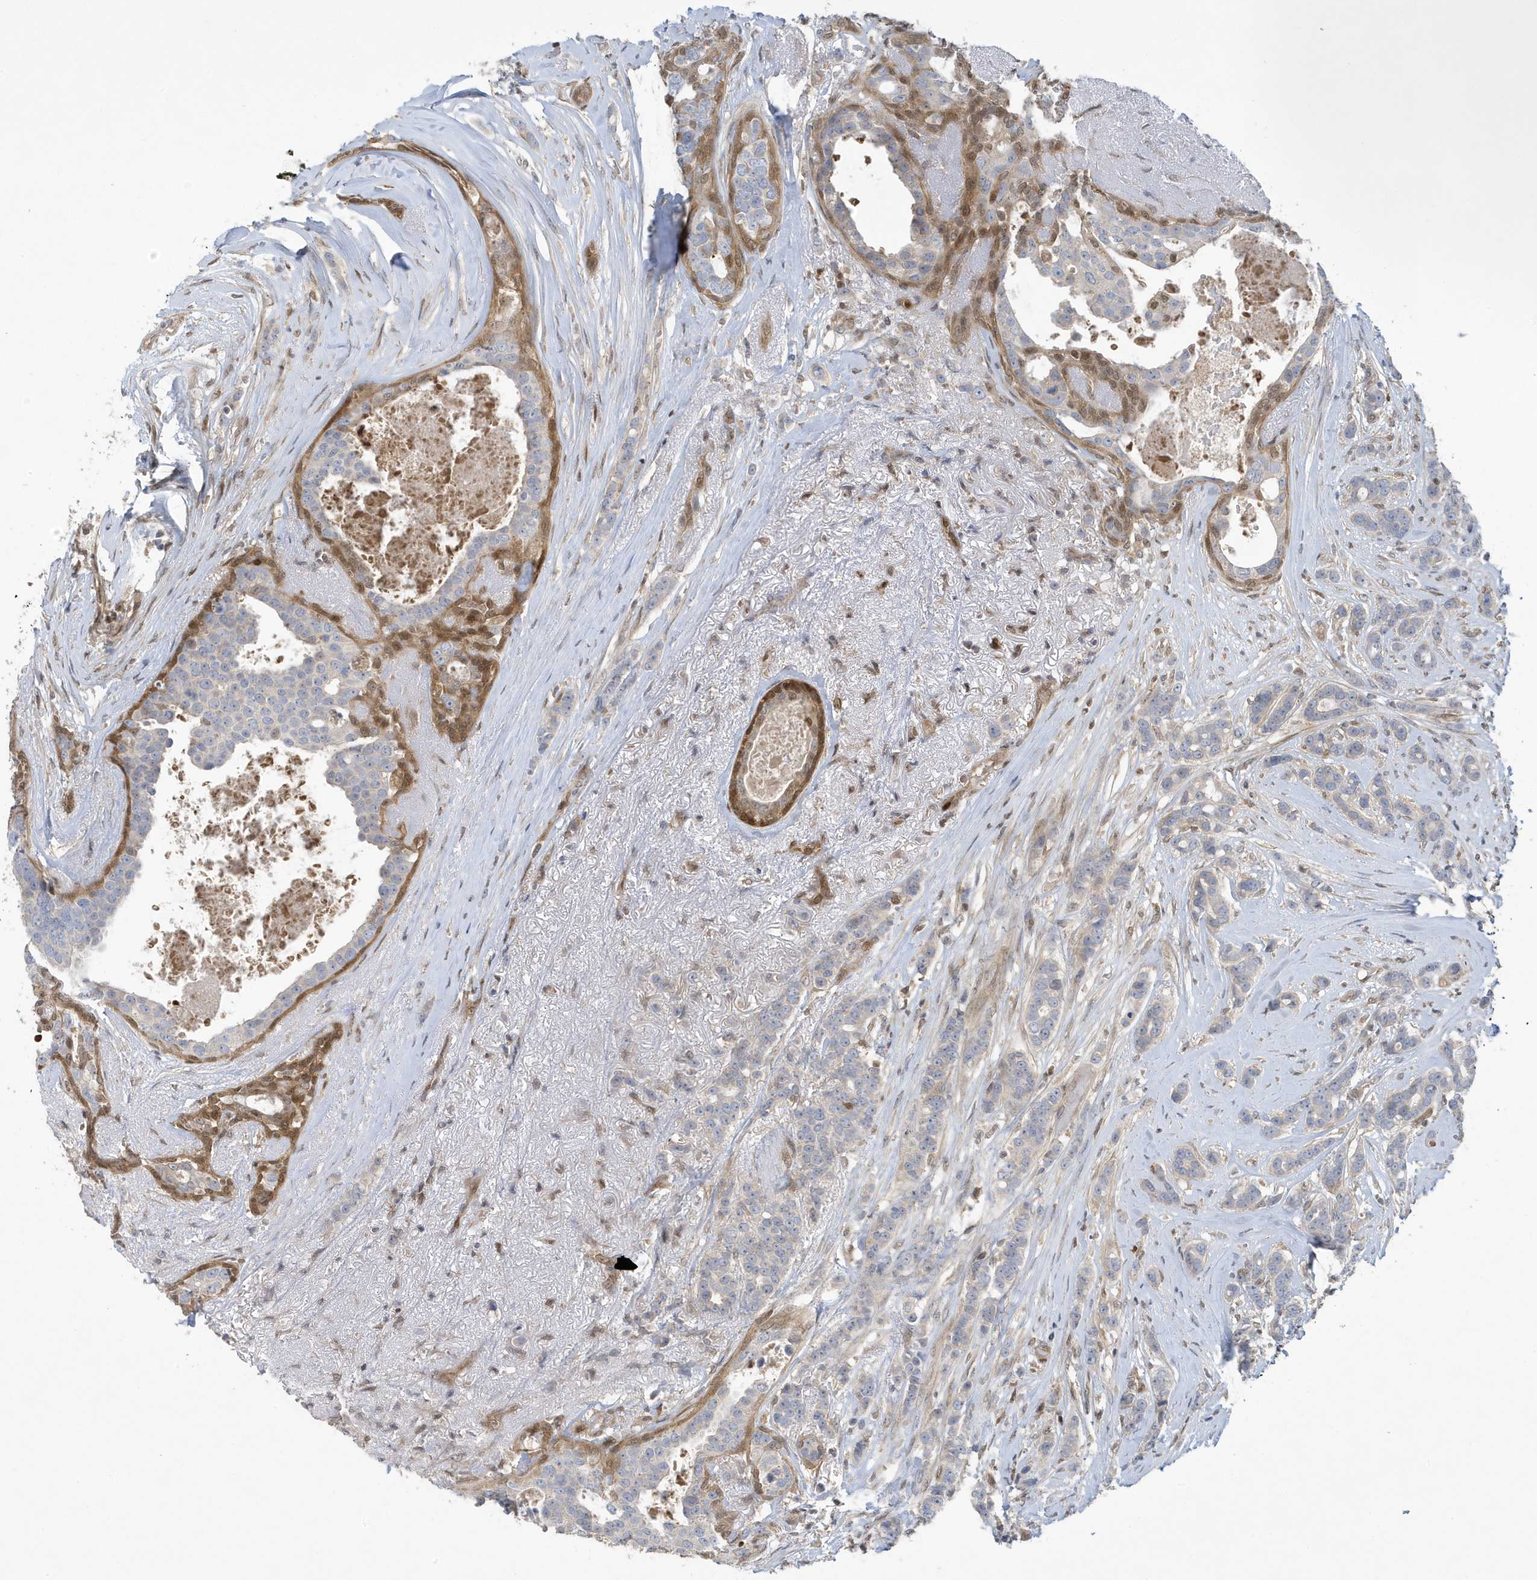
{"staining": {"intensity": "negative", "quantity": "none", "location": "none"}, "tissue": "breast cancer", "cell_type": "Tumor cells", "image_type": "cancer", "snomed": [{"axis": "morphology", "description": "Lobular carcinoma"}, {"axis": "topography", "description": "Breast"}], "caption": "Breast lobular carcinoma stained for a protein using IHC exhibits no positivity tumor cells.", "gene": "NCOA7", "patient": {"sex": "female", "age": 51}}